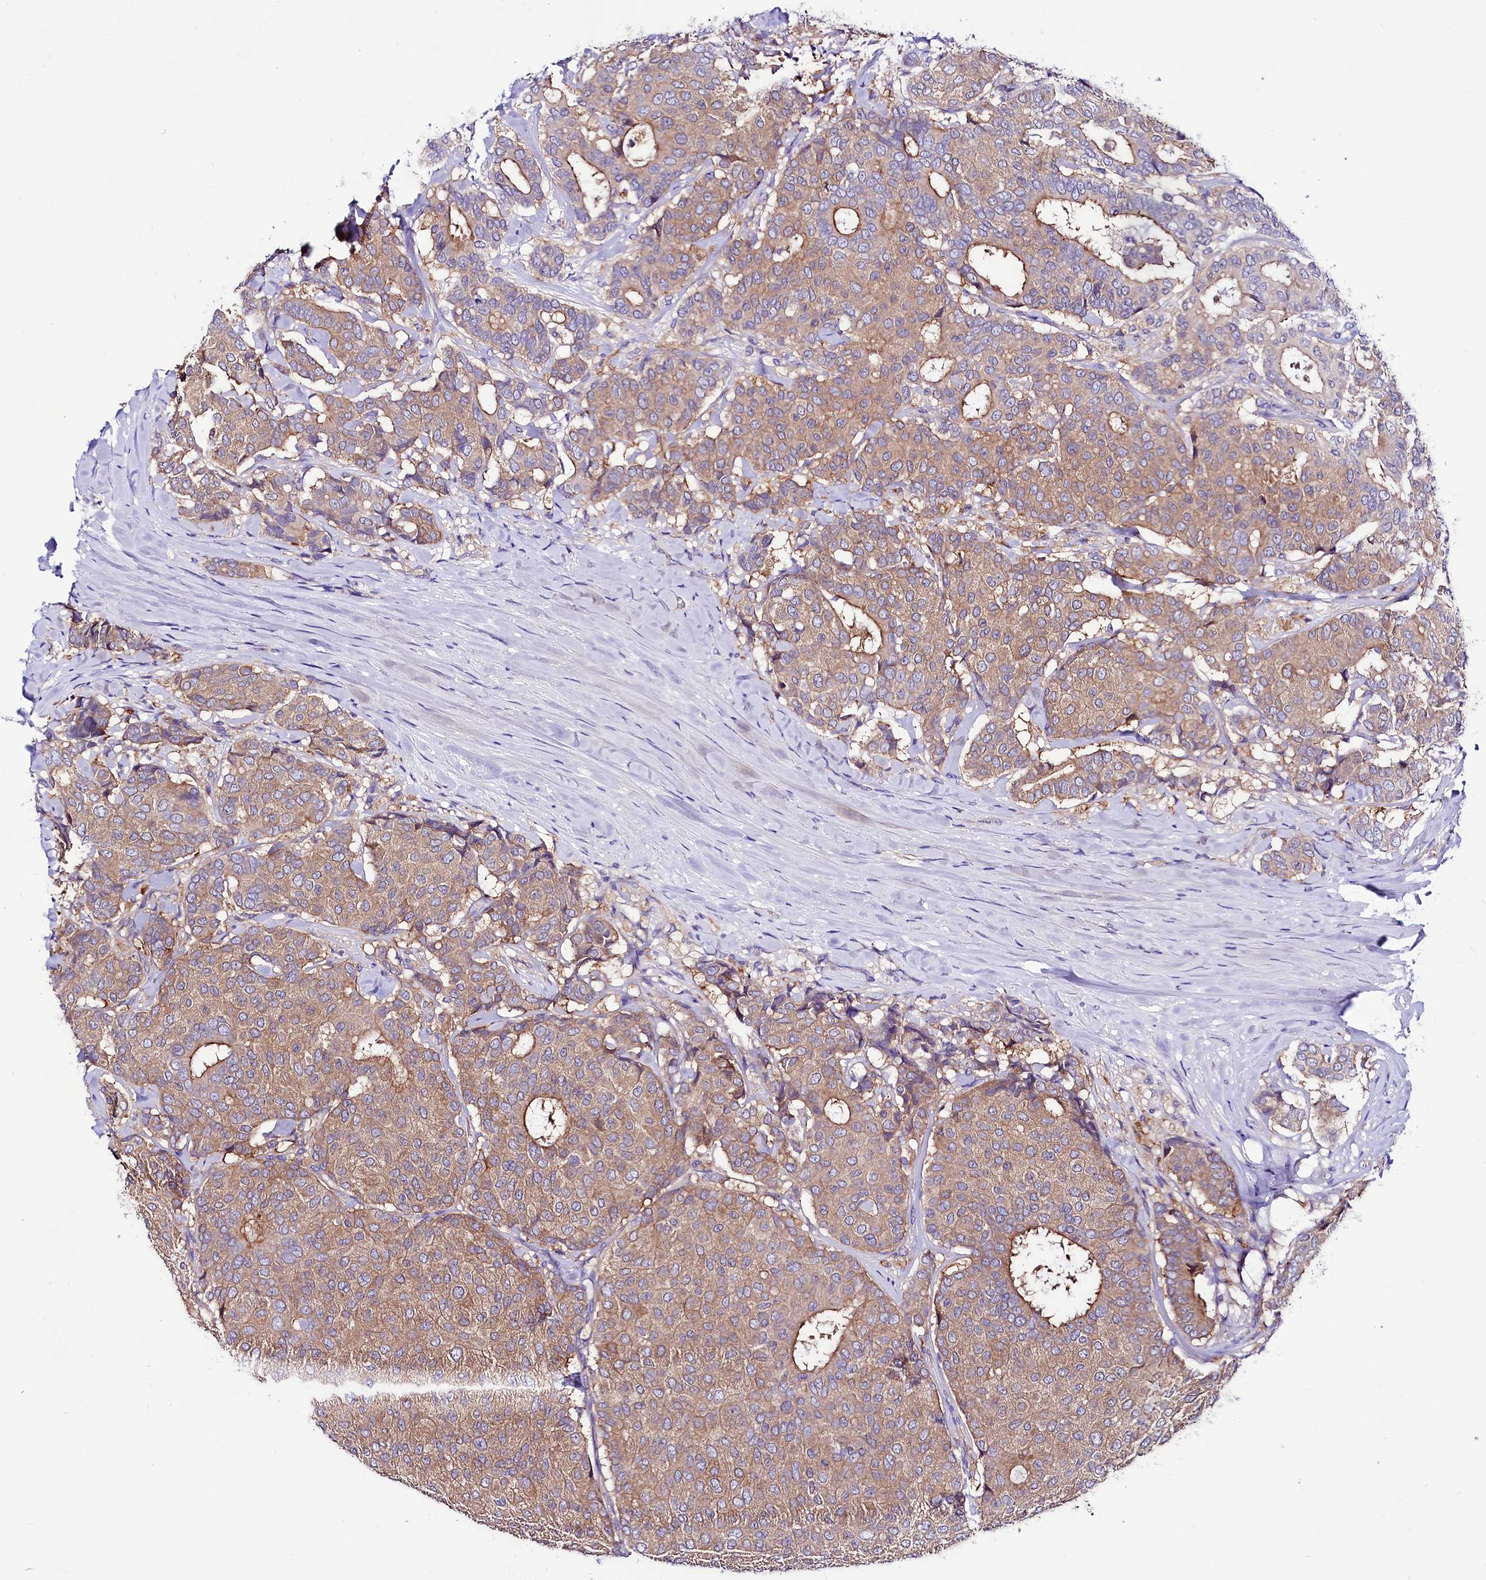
{"staining": {"intensity": "moderate", "quantity": "<25%", "location": "cytoplasmic/membranous"}, "tissue": "breast cancer", "cell_type": "Tumor cells", "image_type": "cancer", "snomed": [{"axis": "morphology", "description": "Duct carcinoma"}, {"axis": "topography", "description": "Breast"}], "caption": "Protein expression analysis of breast cancer (invasive ductal carcinoma) exhibits moderate cytoplasmic/membranous expression in approximately <25% of tumor cells.", "gene": "ABHD5", "patient": {"sex": "female", "age": 75}}